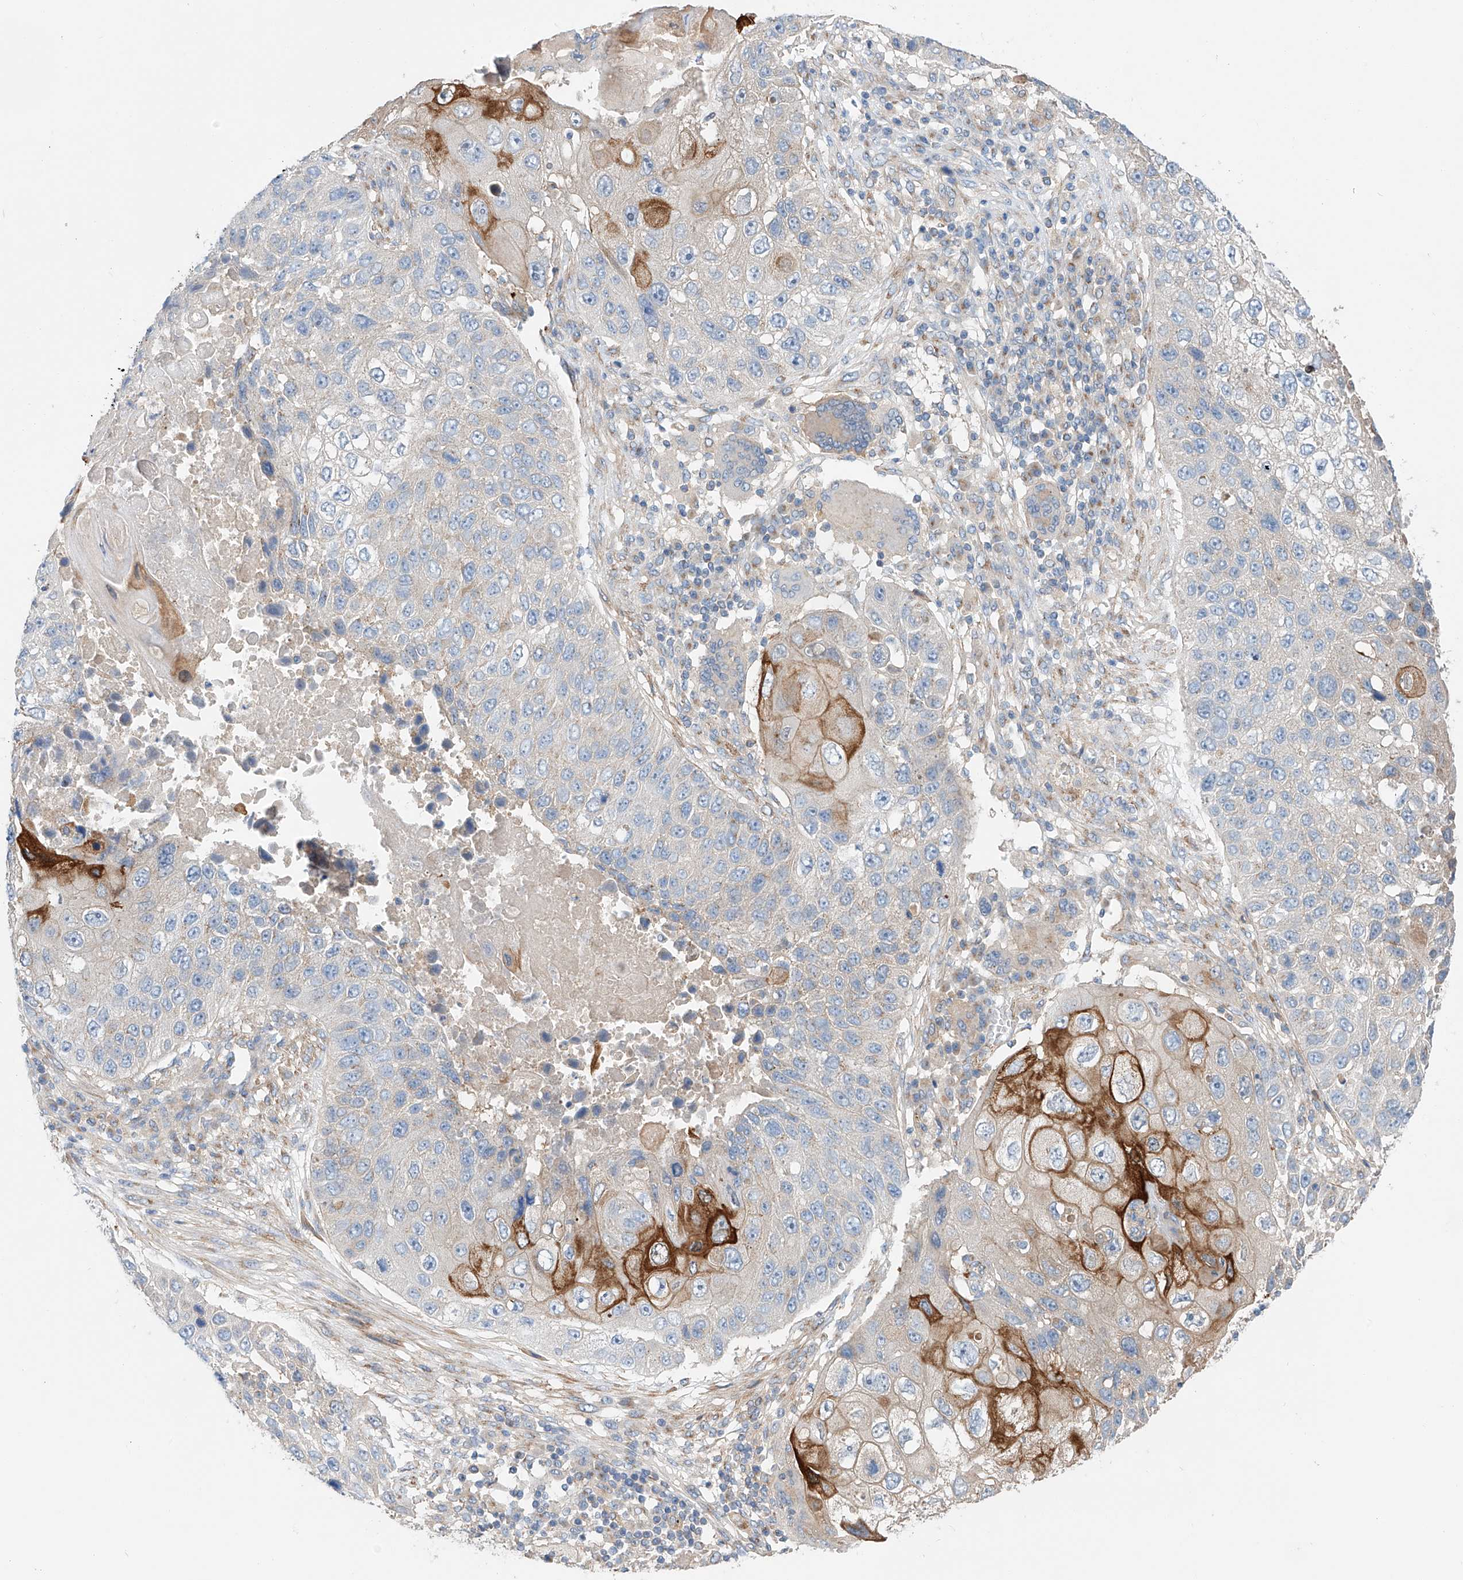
{"staining": {"intensity": "moderate", "quantity": "<25%", "location": "cytoplasmic/membranous"}, "tissue": "lung cancer", "cell_type": "Tumor cells", "image_type": "cancer", "snomed": [{"axis": "morphology", "description": "Squamous cell carcinoma, NOS"}, {"axis": "topography", "description": "Lung"}], "caption": "About <25% of tumor cells in human lung cancer (squamous cell carcinoma) show moderate cytoplasmic/membranous protein expression as visualized by brown immunohistochemical staining.", "gene": "SLC22A7", "patient": {"sex": "male", "age": 61}}